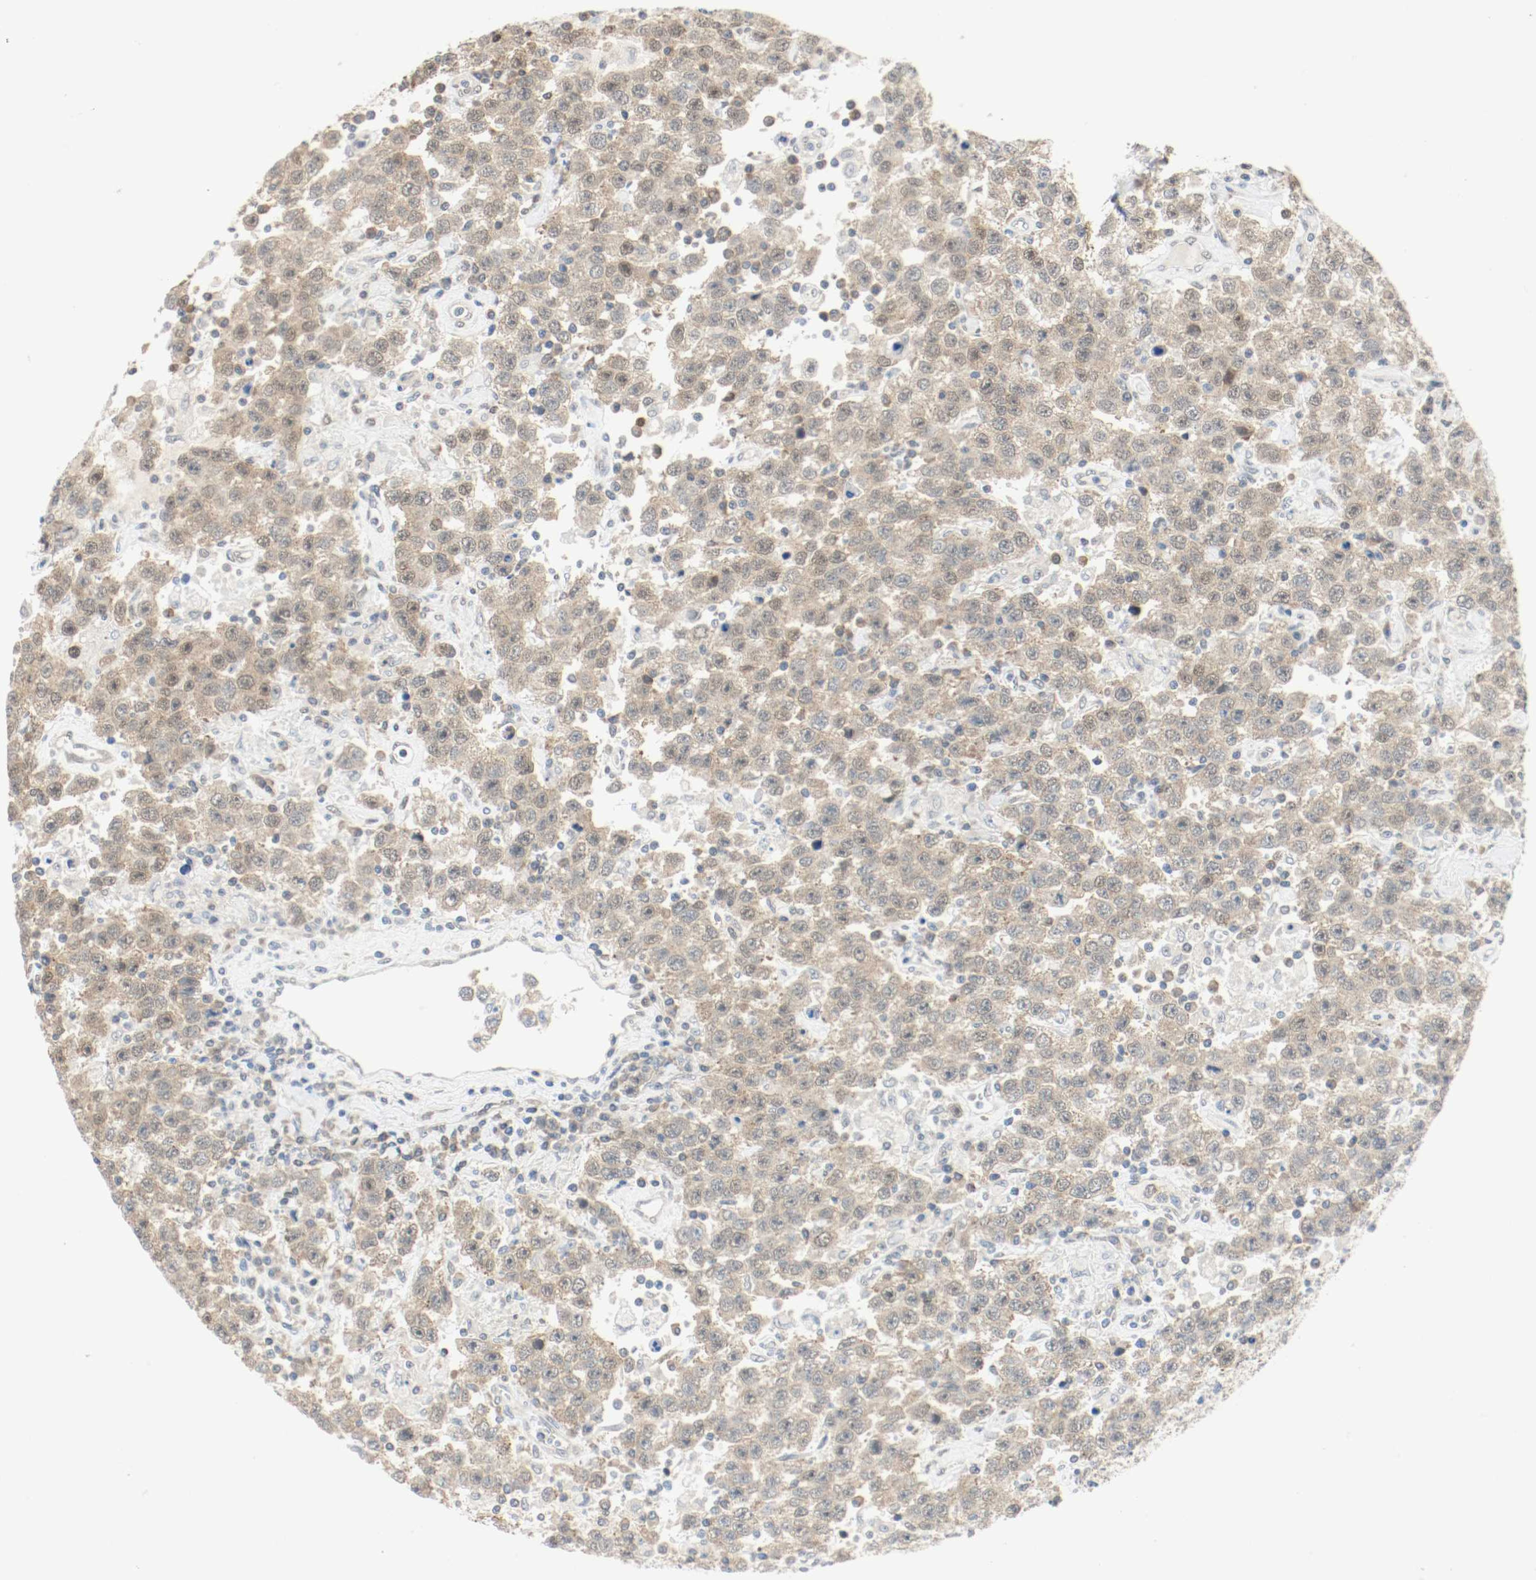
{"staining": {"intensity": "weak", "quantity": ">75%", "location": "cytoplasmic/membranous,nuclear"}, "tissue": "testis cancer", "cell_type": "Tumor cells", "image_type": "cancer", "snomed": [{"axis": "morphology", "description": "Seminoma, NOS"}, {"axis": "topography", "description": "Testis"}], "caption": "IHC image of human testis cancer (seminoma) stained for a protein (brown), which exhibits low levels of weak cytoplasmic/membranous and nuclear positivity in about >75% of tumor cells.", "gene": "PPME1", "patient": {"sex": "male", "age": 41}}